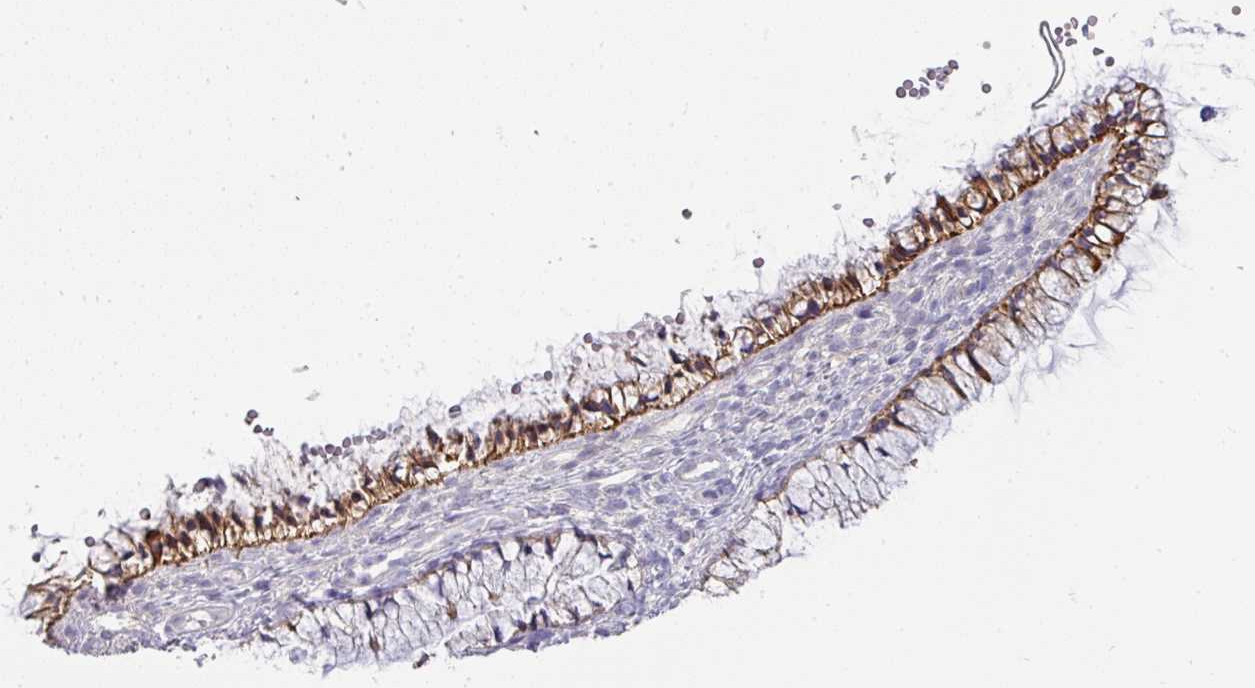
{"staining": {"intensity": "strong", "quantity": ">75%", "location": "cytoplasmic/membranous"}, "tissue": "cervix", "cell_type": "Glandular cells", "image_type": "normal", "snomed": [{"axis": "morphology", "description": "Normal tissue, NOS"}, {"axis": "topography", "description": "Cervix"}], "caption": "High-magnification brightfield microscopy of unremarkable cervix stained with DAB (brown) and counterstained with hematoxylin (blue). glandular cells exhibit strong cytoplasmic/membranous expression is identified in about>75% of cells. (IHC, brightfield microscopy, high magnification).", "gene": "ASXL3", "patient": {"sex": "female", "age": 36}}